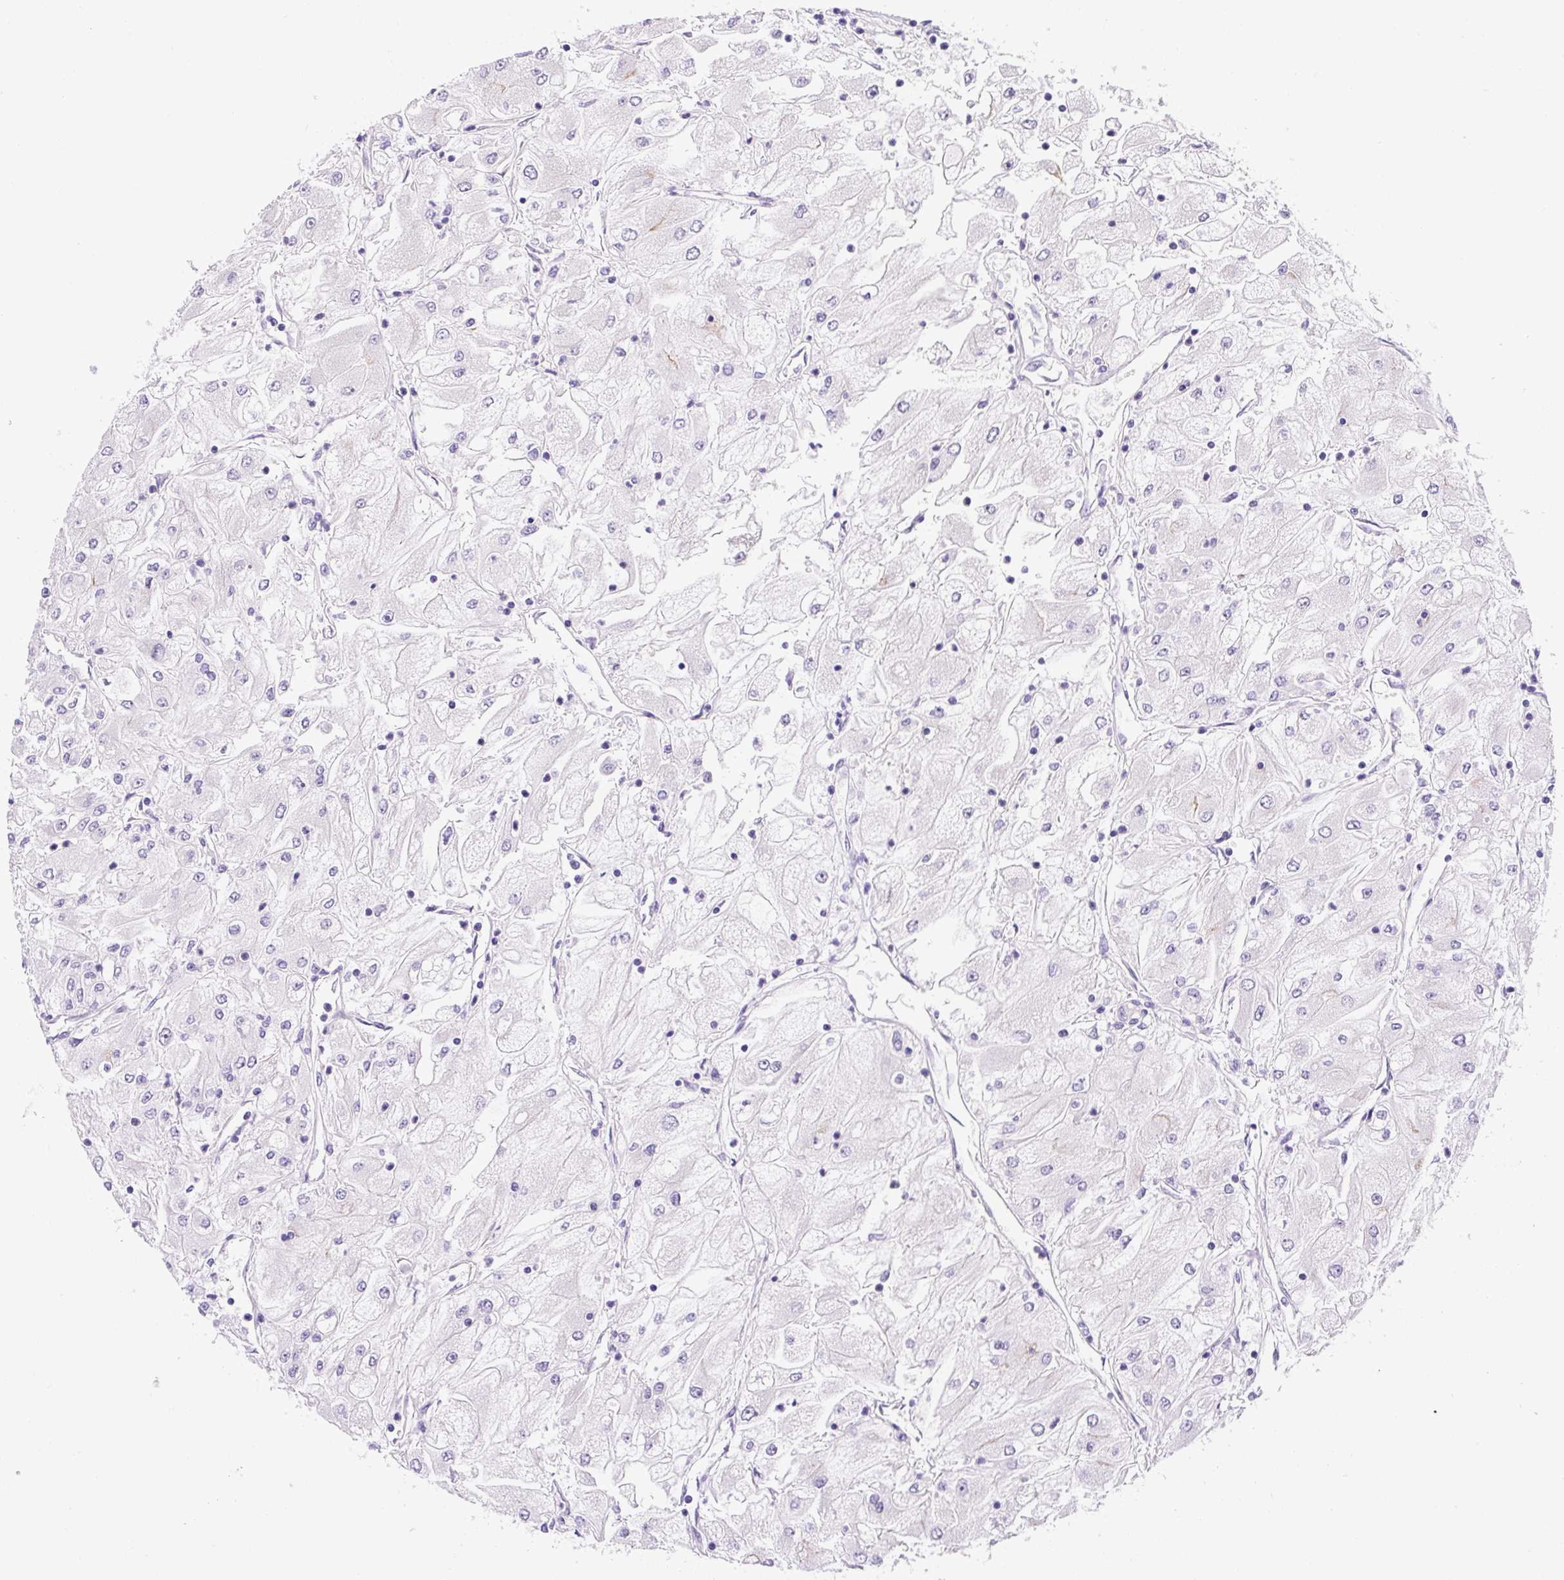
{"staining": {"intensity": "negative", "quantity": "none", "location": "none"}, "tissue": "renal cancer", "cell_type": "Tumor cells", "image_type": "cancer", "snomed": [{"axis": "morphology", "description": "Adenocarcinoma, NOS"}, {"axis": "topography", "description": "Kidney"}], "caption": "Immunohistochemical staining of renal adenocarcinoma displays no significant expression in tumor cells.", "gene": "ASB4", "patient": {"sex": "male", "age": 80}}